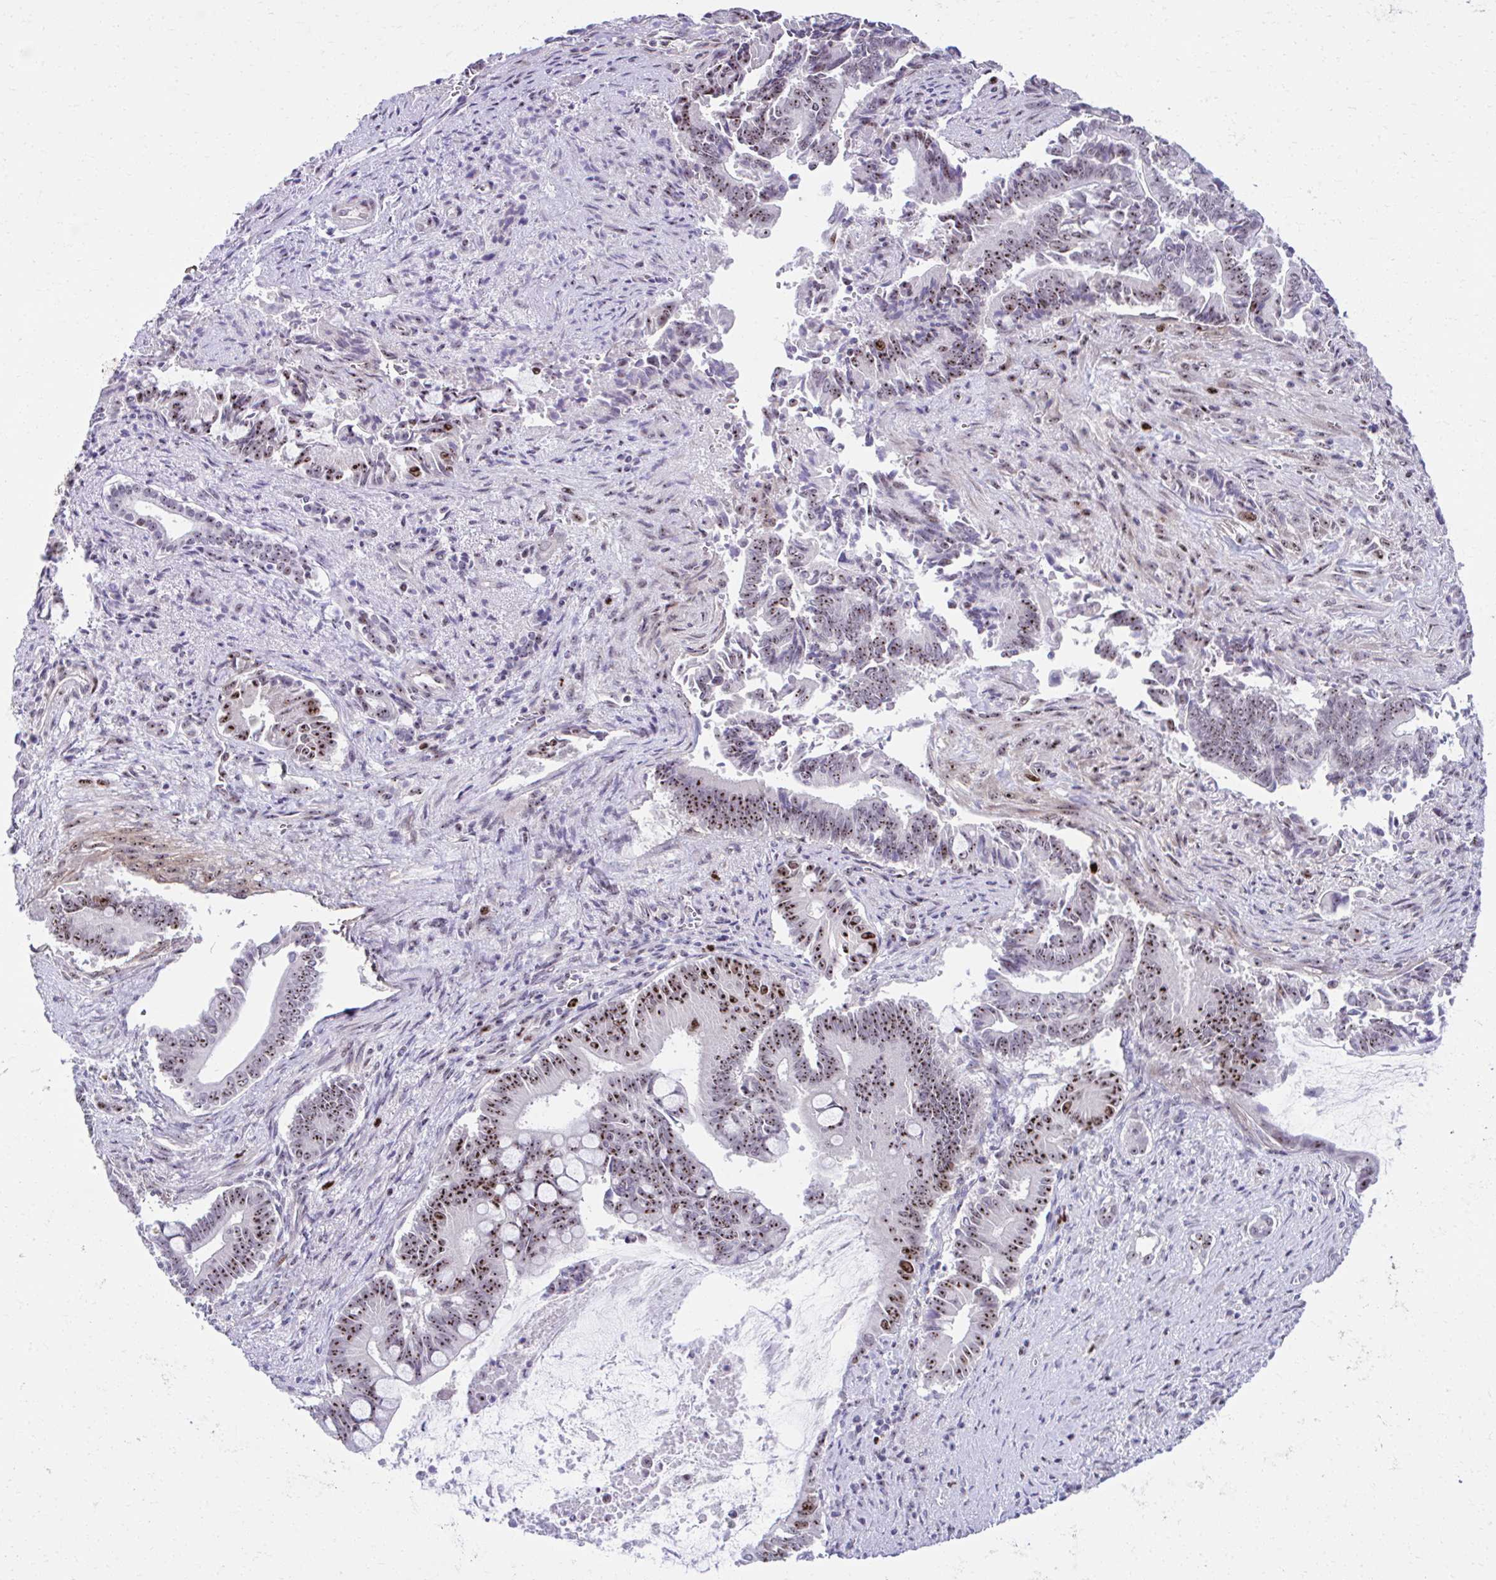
{"staining": {"intensity": "strong", "quantity": "25%-75%", "location": "nuclear"}, "tissue": "pancreatic cancer", "cell_type": "Tumor cells", "image_type": "cancer", "snomed": [{"axis": "morphology", "description": "Adenocarcinoma, NOS"}, {"axis": "topography", "description": "Pancreas"}], "caption": "DAB immunohistochemical staining of human pancreatic cancer (adenocarcinoma) exhibits strong nuclear protein positivity in about 25%-75% of tumor cells. The protein of interest is stained brown, and the nuclei are stained in blue (DAB IHC with brightfield microscopy, high magnification).", "gene": "CEP72", "patient": {"sex": "male", "age": 68}}